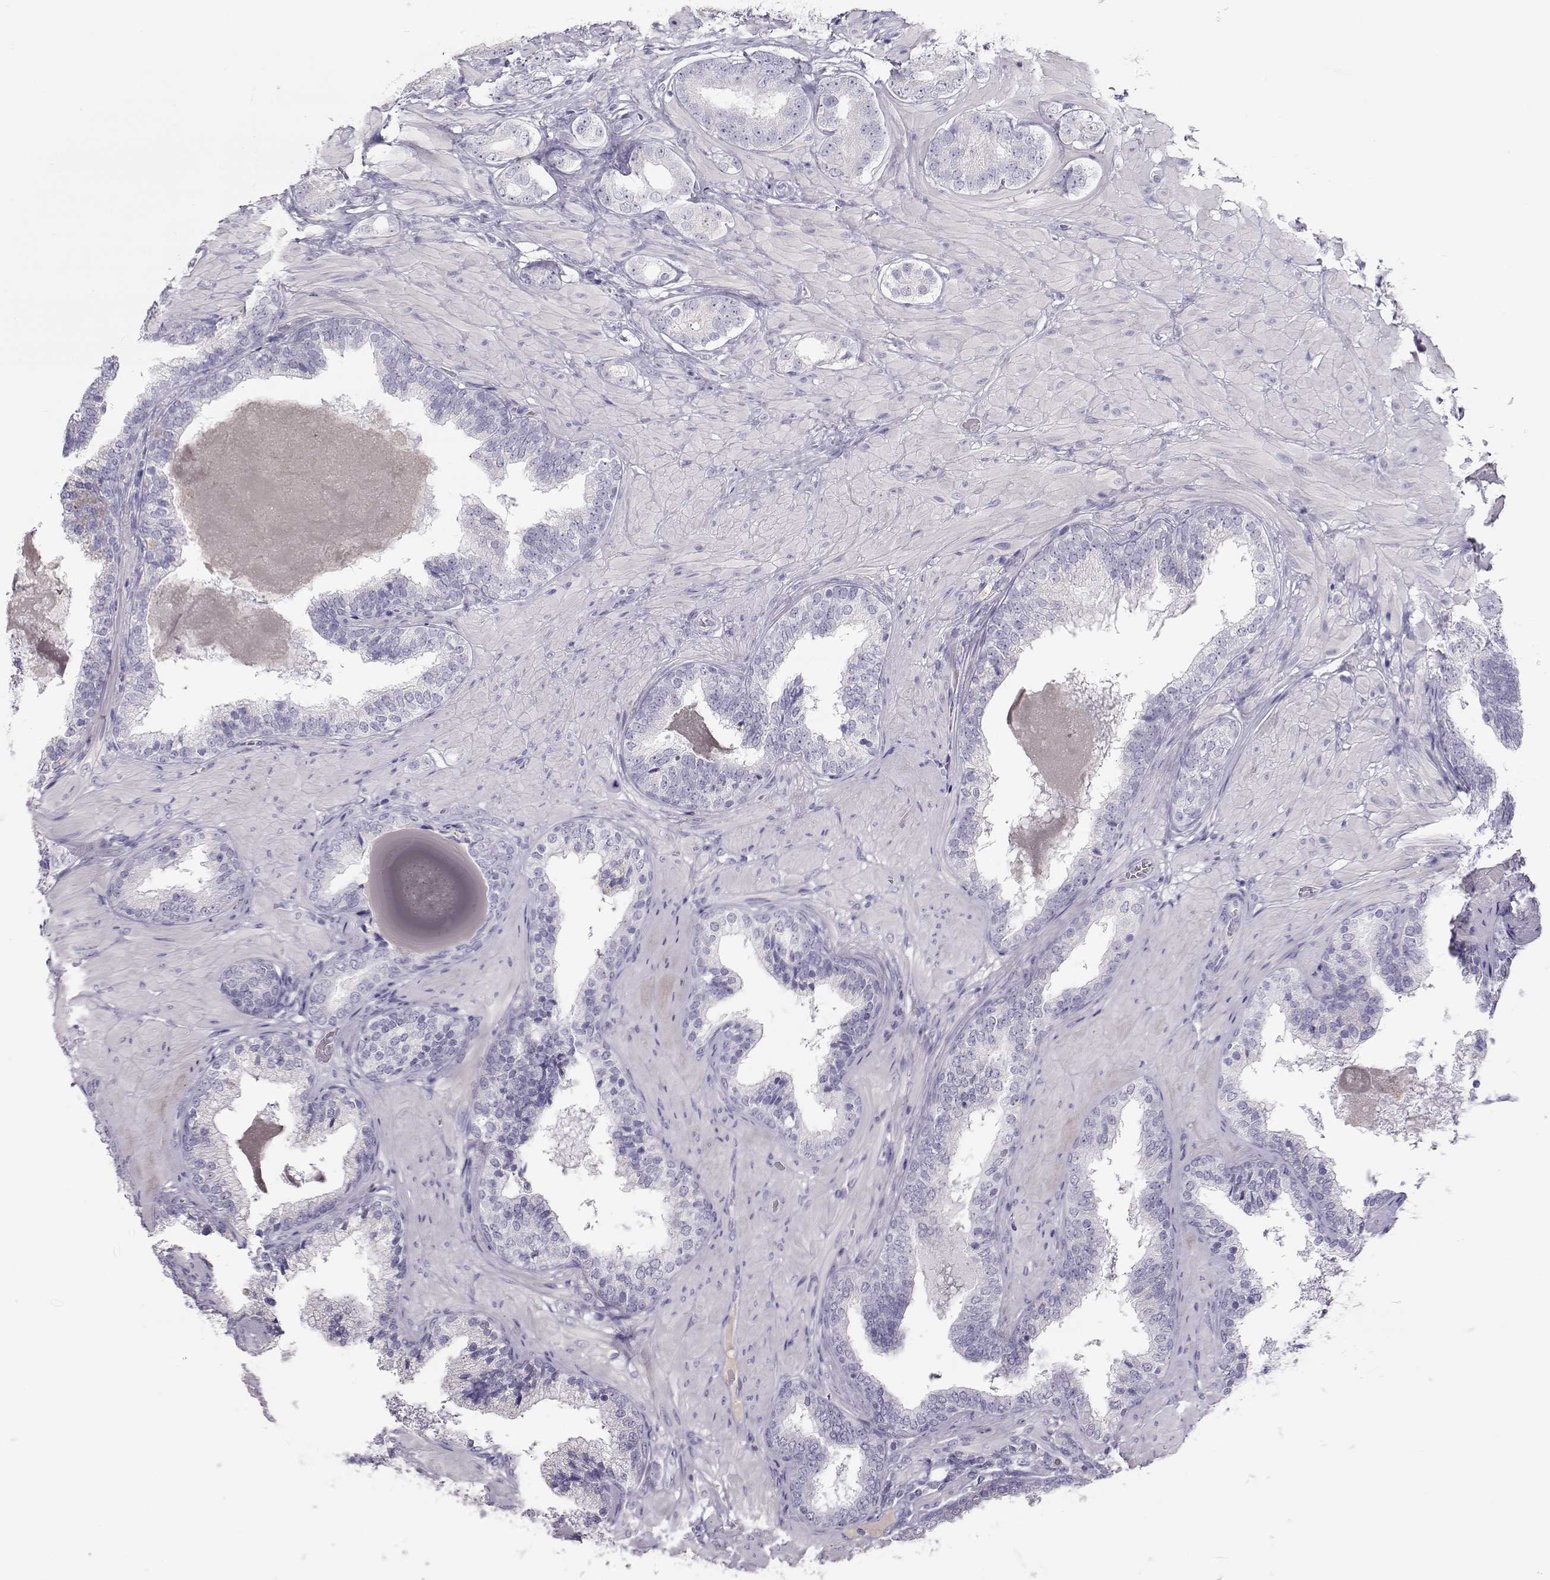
{"staining": {"intensity": "negative", "quantity": "none", "location": "none"}, "tissue": "prostate cancer", "cell_type": "Tumor cells", "image_type": "cancer", "snomed": [{"axis": "morphology", "description": "Adenocarcinoma, Low grade"}, {"axis": "topography", "description": "Prostate"}], "caption": "Micrograph shows no protein staining in tumor cells of prostate cancer tissue.", "gene": "SLCO6A1", "patient": {"sex": "male", "age": 60}}